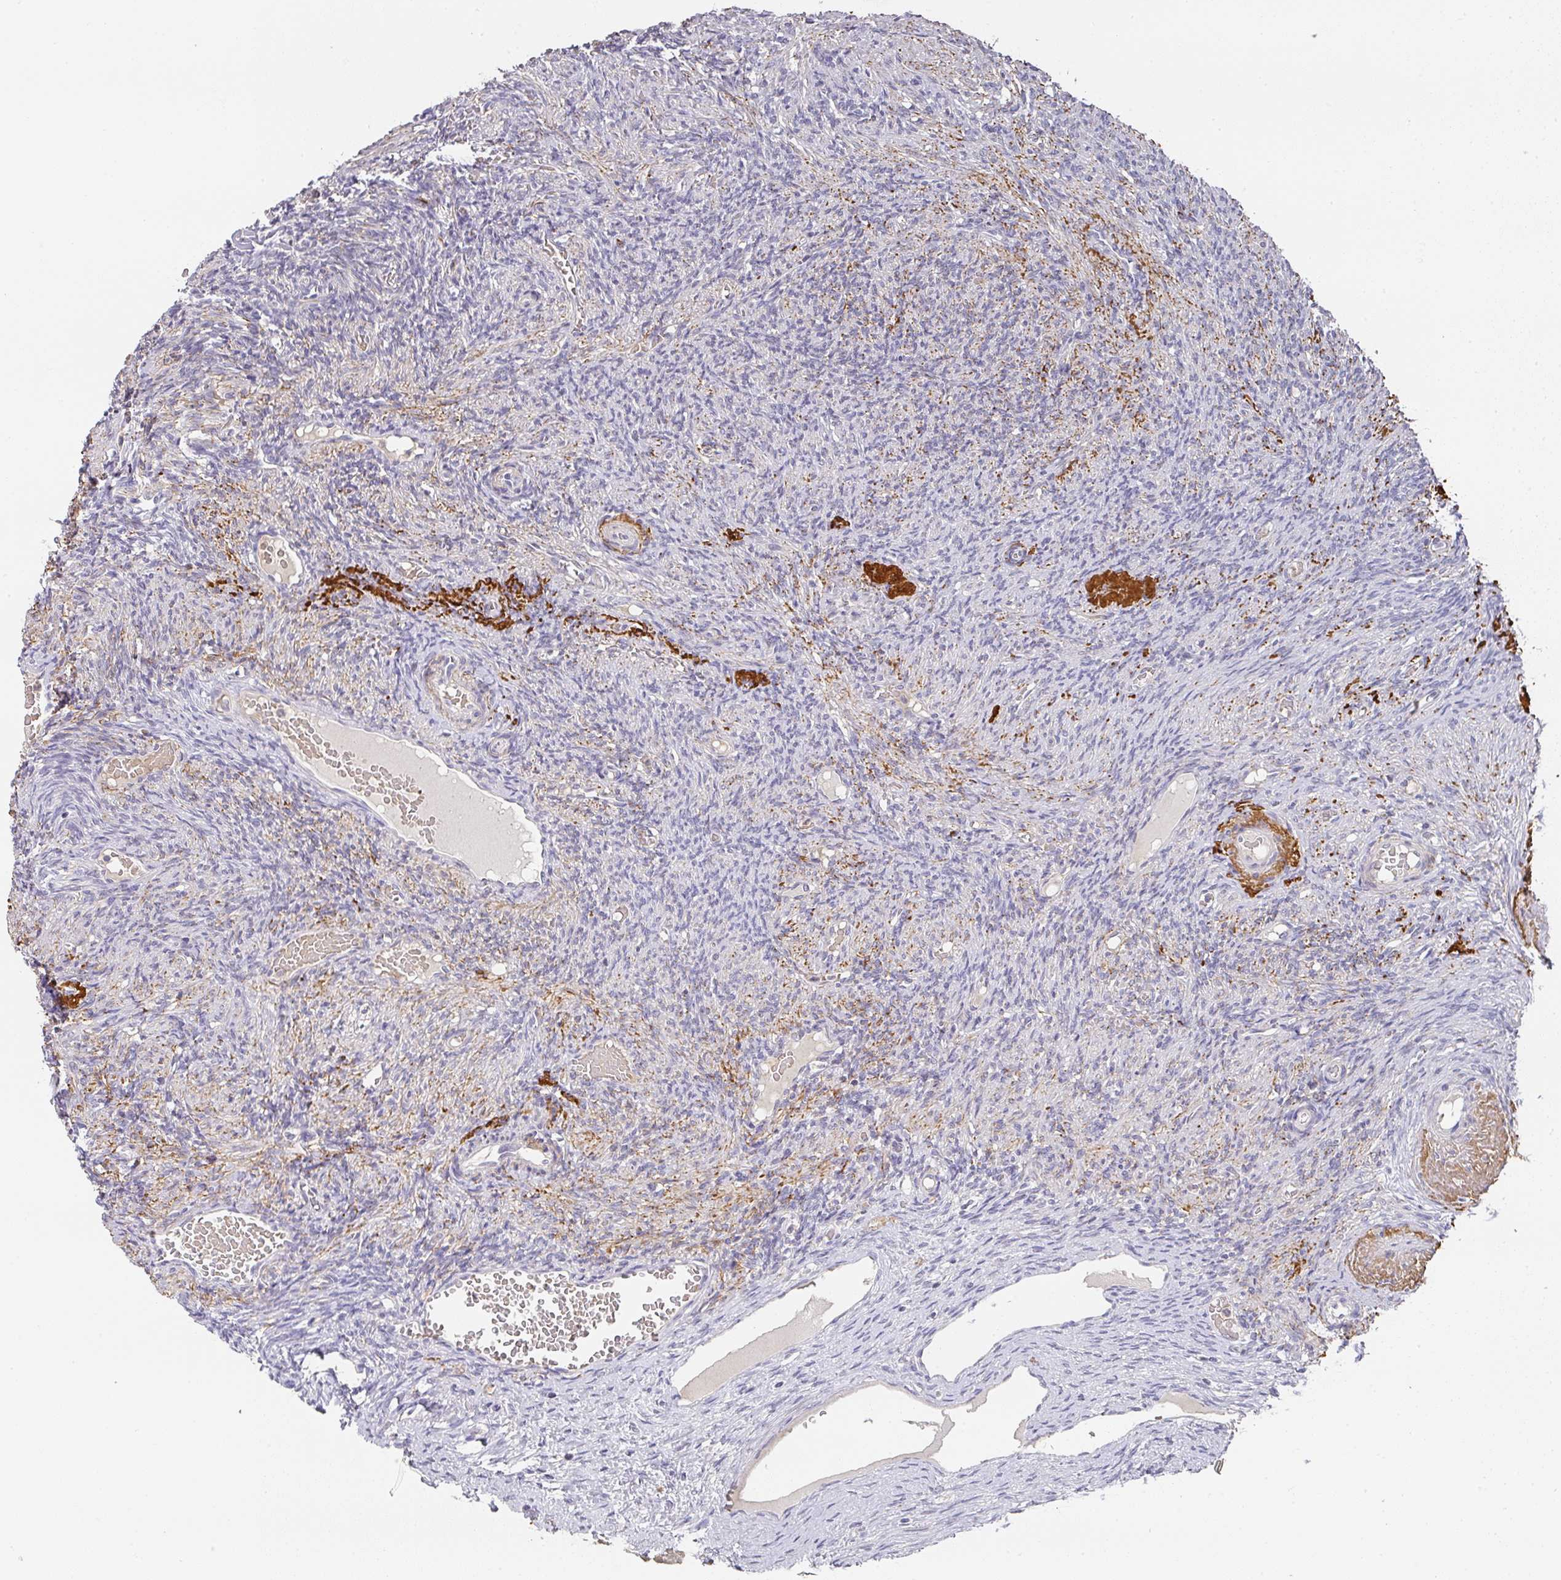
{"staining": {"intensity": "negative", "quantity": "none", "location": "none"}, "tissue": "ovary", "cell_type": "Follicle cells", "image_type": "normal", "snomed": [{"axis": "morphology", "description": "Normal tissue, NOS"}, {"axis": "topography", "description": "Ovary"}], "caption": "Micrograph shows no significant protein staining in follicle cells of normal ovary.", "gene": "FOXN4", "patient": {"sex": "female", "age": 51}}